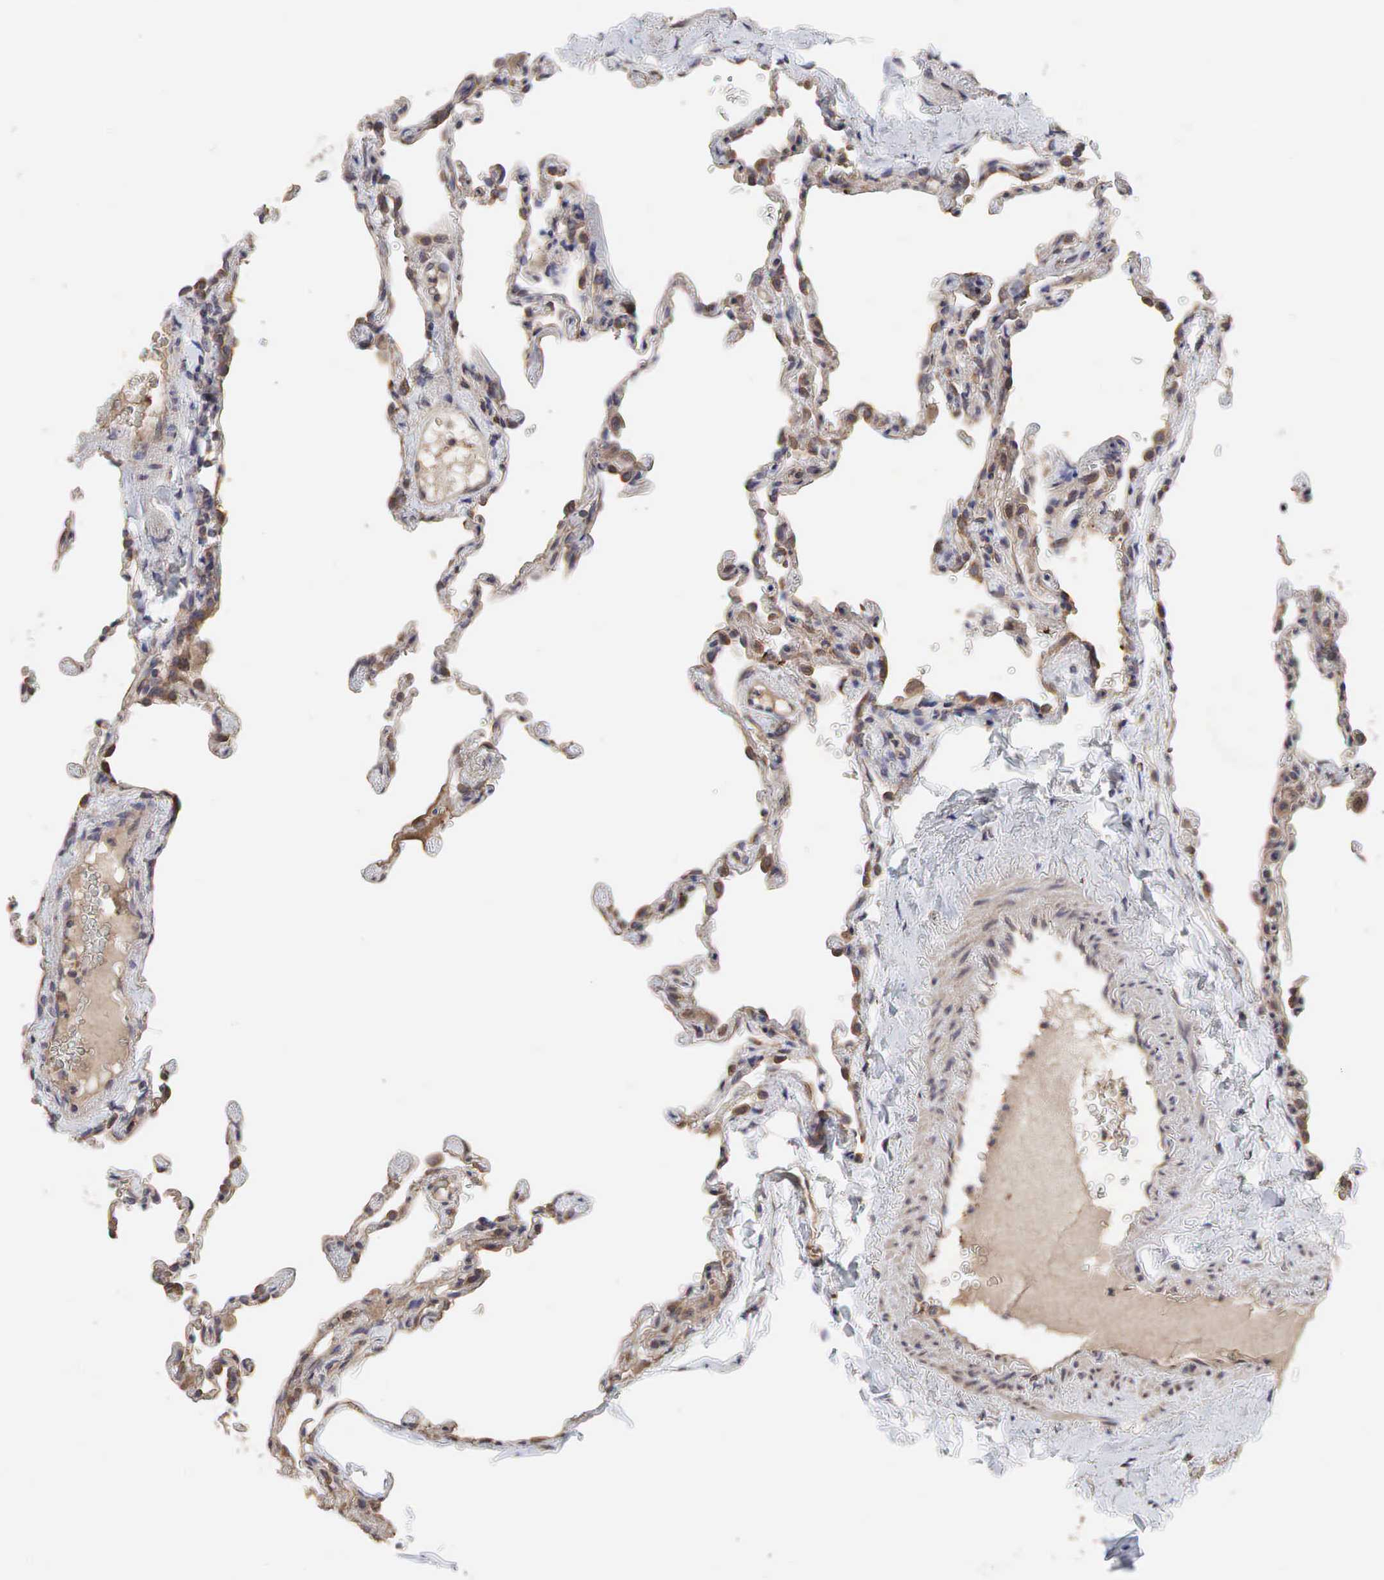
{"staining": {"intensity": "moderate", "quantity": ">75%", "location": "cytoplasmic/membranous,nuclear"}, "tissue": "lung", "cell_type": "Alveolar cells", "image_type": "normal", "snomed": [{"axis": "morphology", "description": "Normal tissue, NOS"}, {"axis": "topography", "description": "Lung"}], "caption": "A histopathology image showing moderate cytoplasmic/membranous,nuclear positivity in approximately >75% of alveolar cells in unremarkable lung, as visualized by brown immunohistochemical staining.", "gene": "PABPC5", "patient": {"sex": "female", "age": 61}}